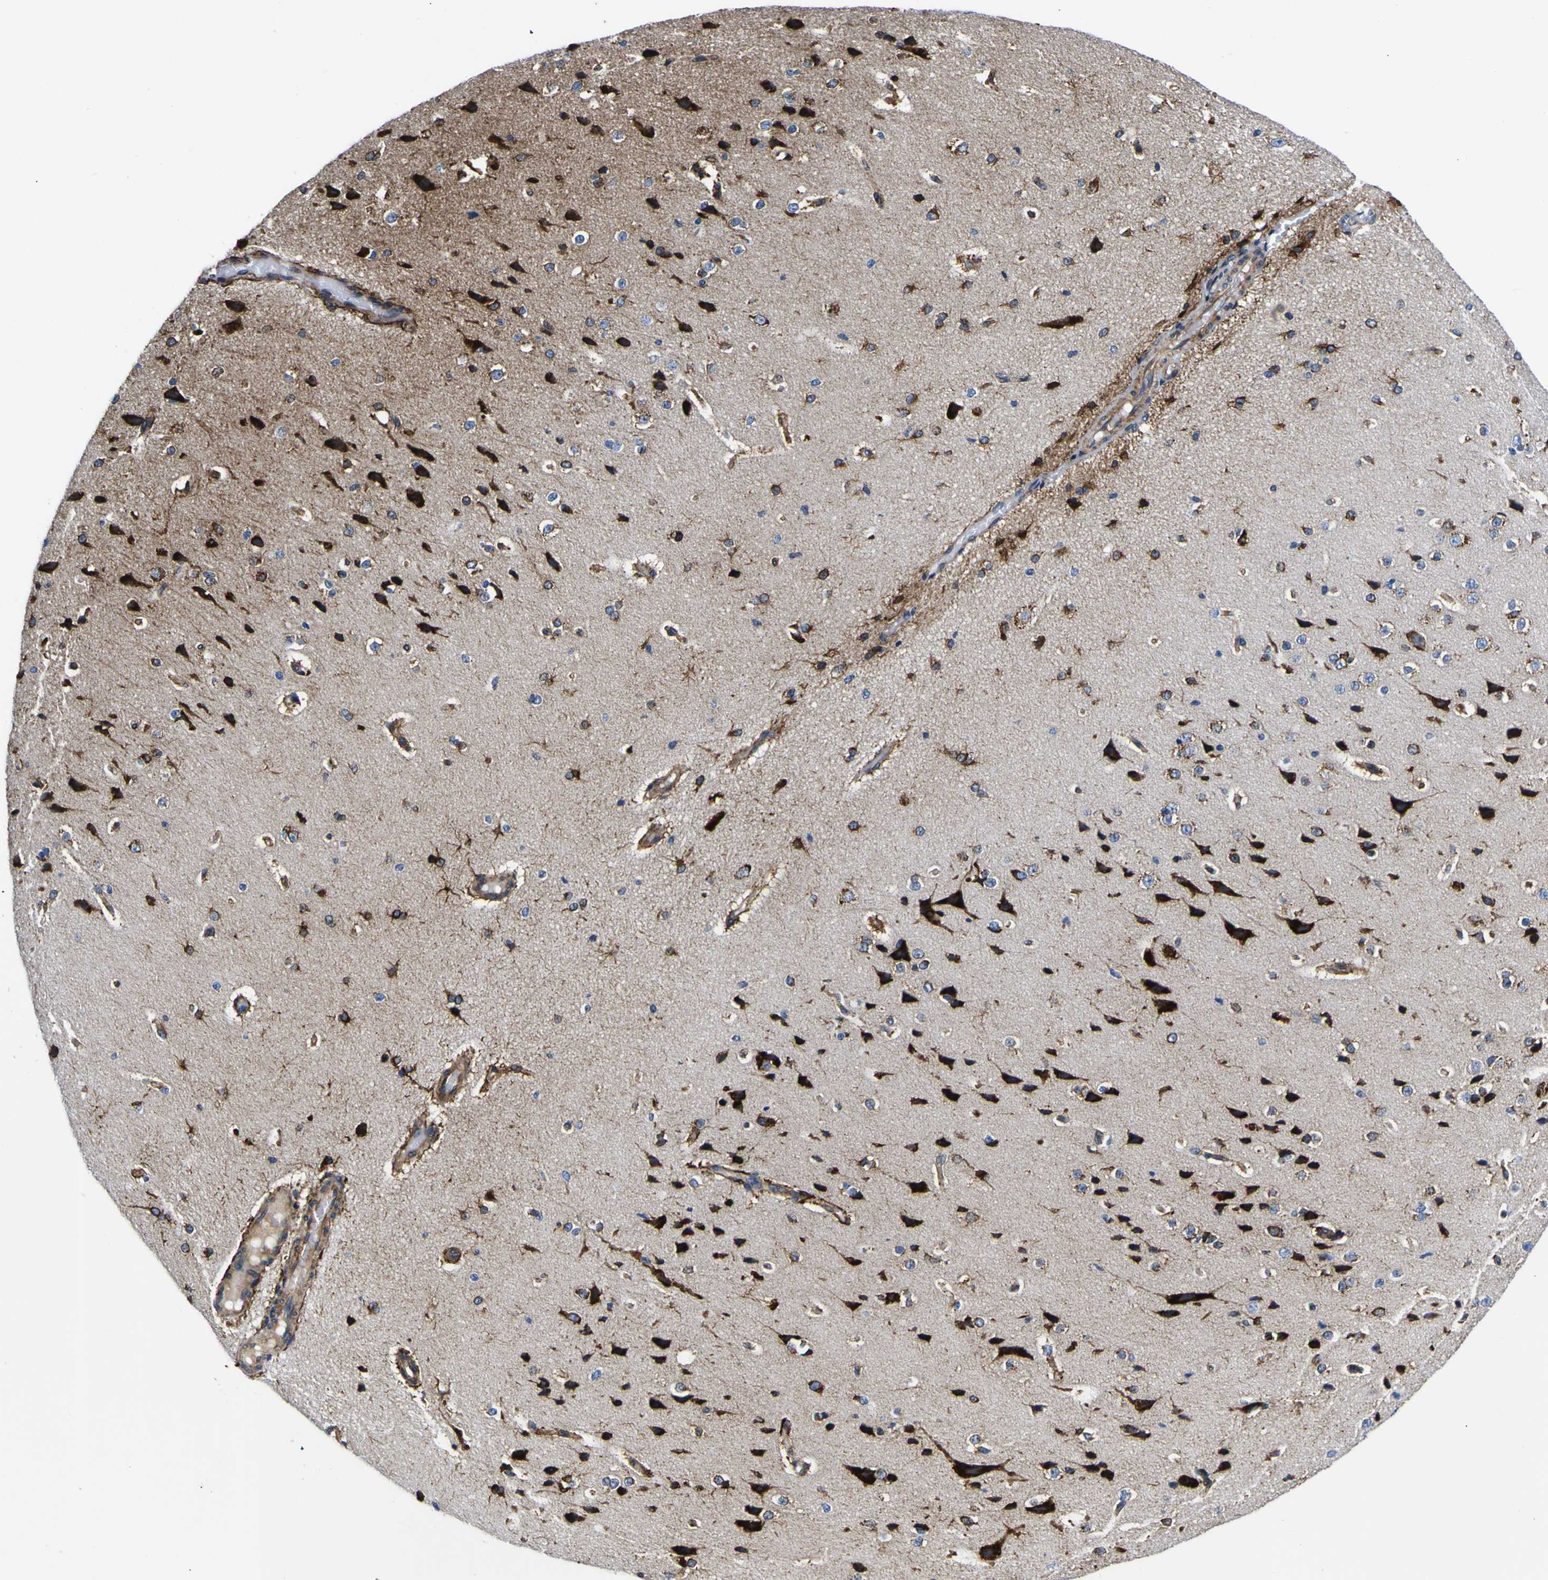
{"staining": {"intensity": "moderate", "quantity": ">75%", "location": "cytoplasmic/membranous"}, "tissue": "cerebral cortex", "cell_type": "Endothelial cells", "image_type": "normal", "snomed": [{"axis": "morphology", "description": "Normal tissue, NOS"}, {"axis": "morphology", "description": "Developmental malformation"}, {"axis": "topography", "description": "Cerebral cortex"}], "caption": "Brown immunohistochemical staining in benign cerebral cortex reveals moderate cytoplasmic/membranous positivity in about >75% of endothelial cells. The staining was performed using DAB to visualize the protein expression in brown, while the nuclei were stained in blue with hematoxylin (Magnification: 20x).", "gene": "SCD", "patient": {"sex": "female", "age": 30}}